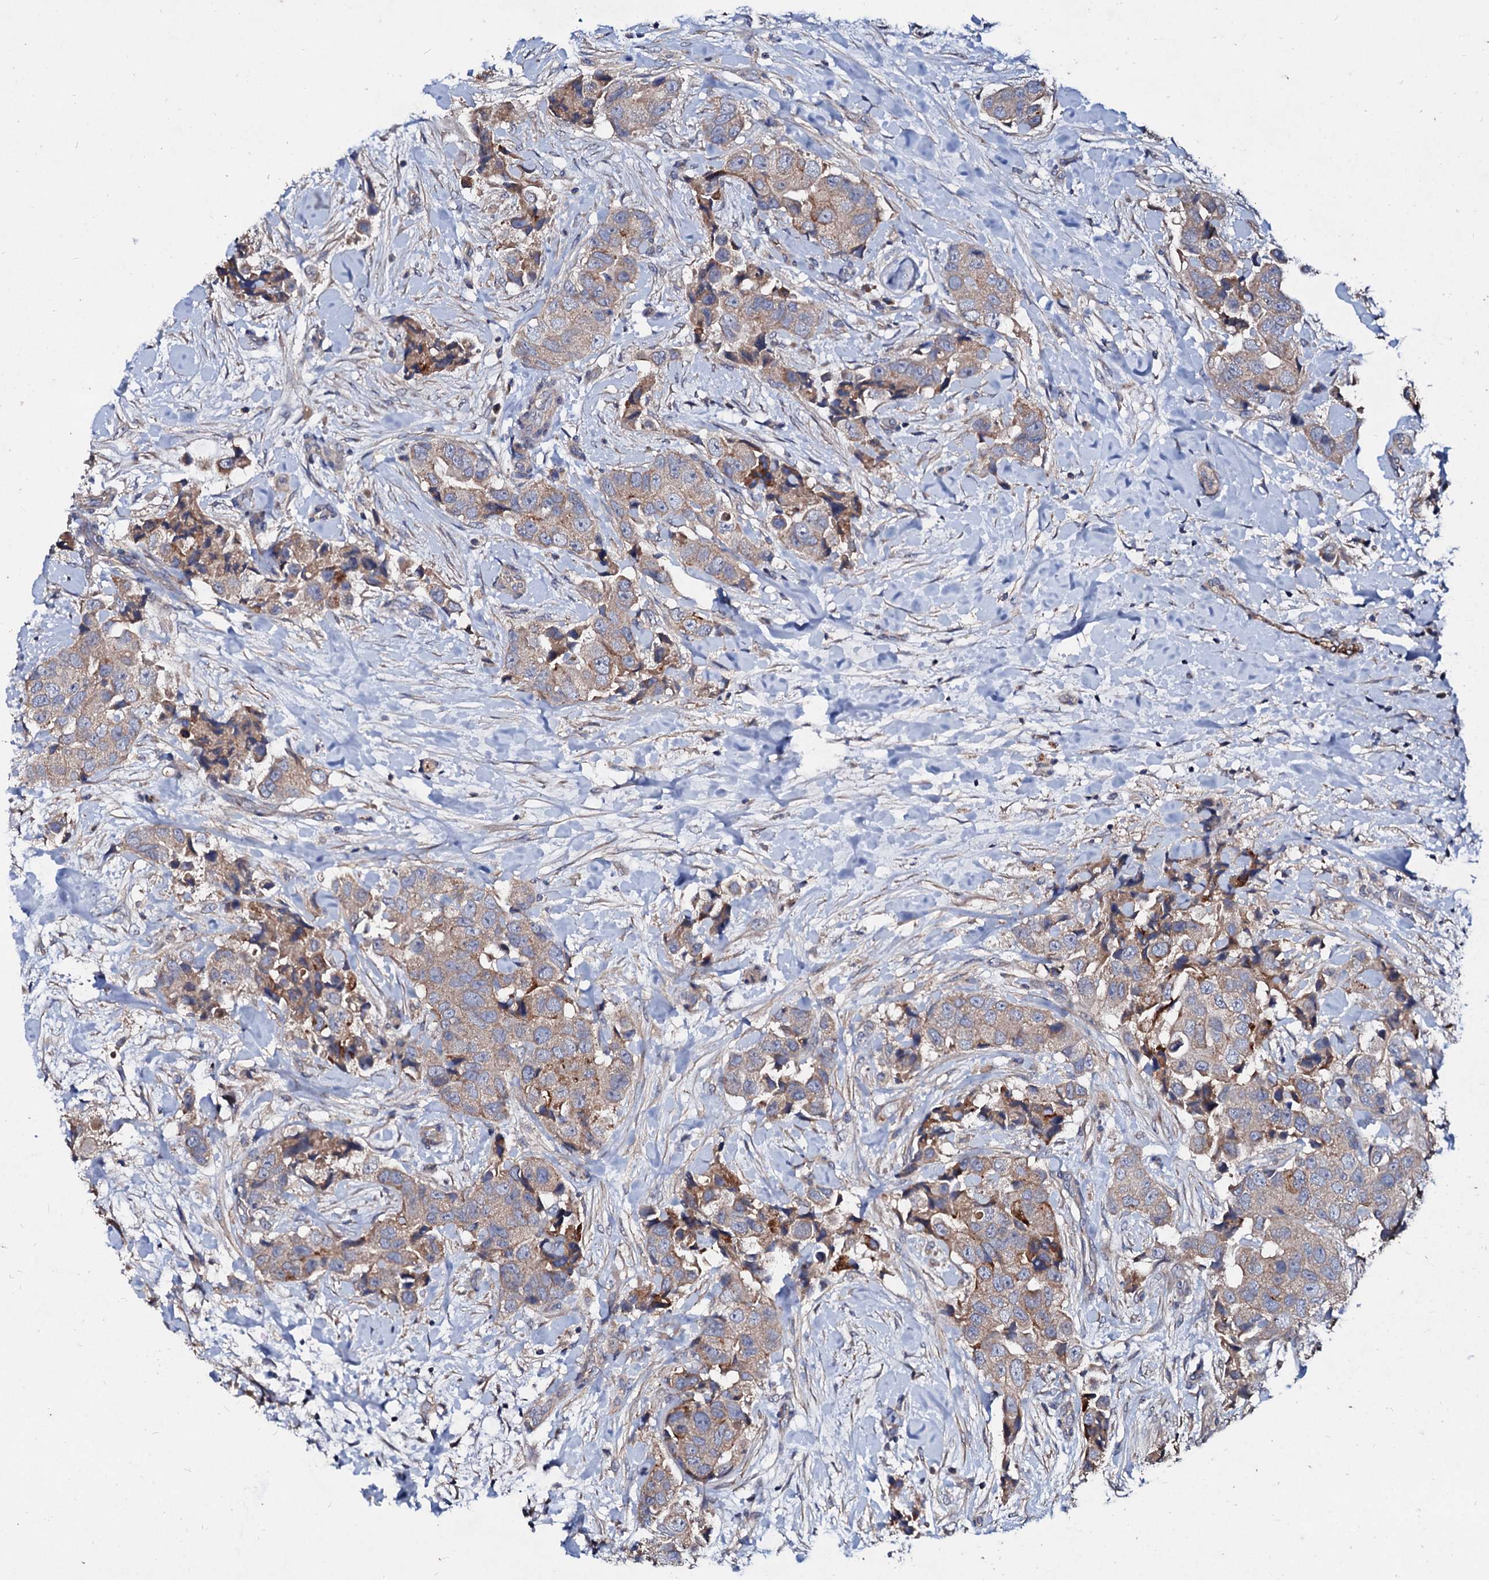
{"staining": {"intensity": "weak", "quantity": "25%-75%", "location": "cytoplasmic/membranous"}, "tissue": "breast cancer", "cell_type": "Tumor cells", "image_type": "cancer", "snomed": [{"axis": "morphology", "description": "Normal tissue, NOS"}, {"axis": "morphology", "description": "Duct carcinoma"}, {"axis": "topography", "description": "Breast"}], "caption": "Breast infiltrating ductal carcinoma stained for a protein exhibits weak cytoplasmic/membranous positivity in tumor cells.", "gene": "FIBIN", "patient": {"sex": "female", "age": 62}}